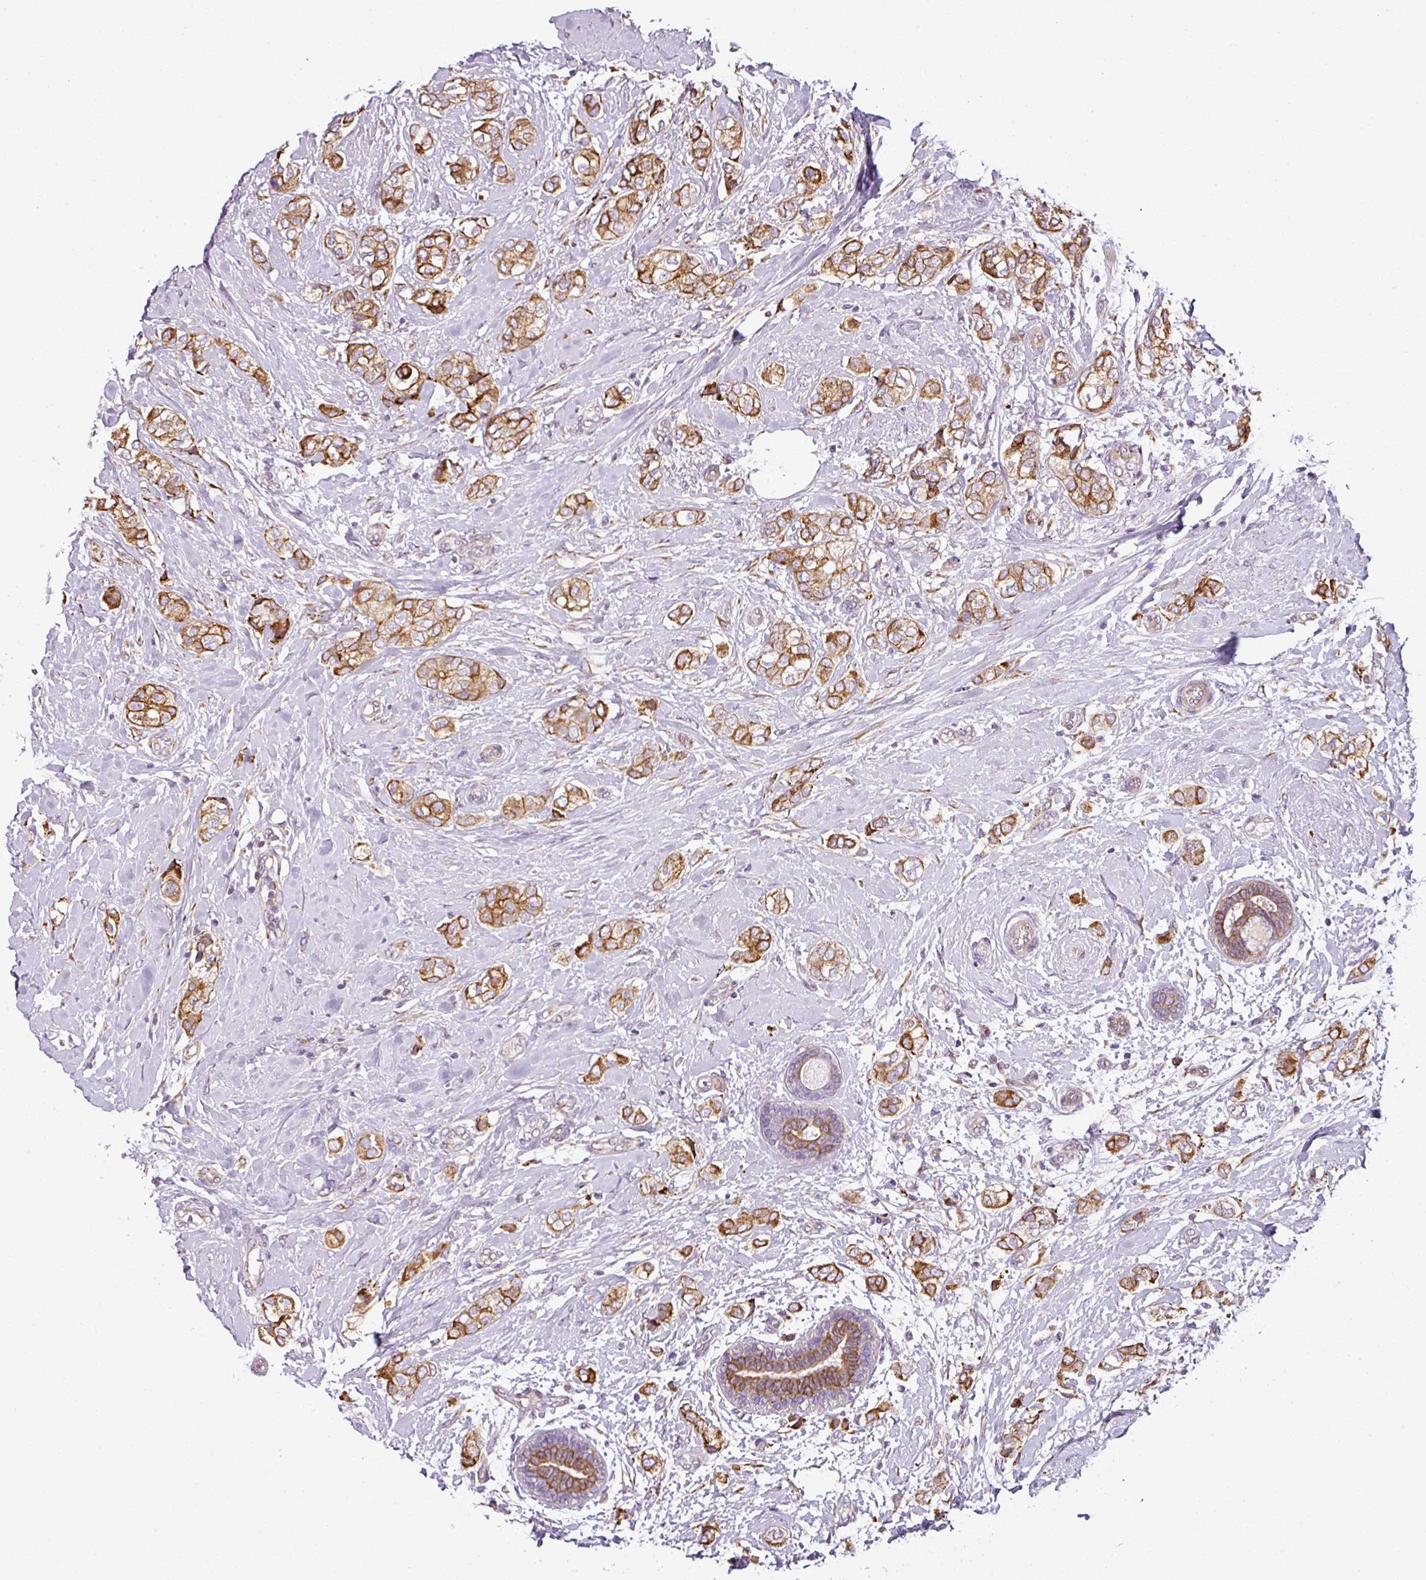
{"staining": {"intensity": "moderate", "quantity": ">75%", "location": "cytoplasmic/membranous"}, "tissue": "breast cancer", "cell_type": "Tumor cells", "image_type": "cancer", "snomed": [{"axis": "morphology", "description": "Duct carcinoma"}, {"axis": "topography", "description": "Breast"}], "caption": "This histopathology image exhibits infiltrating ductal carcinoma (breast) stained with immunohistochemistry to label a protein in brown. The cytoplasmic/membranous of tumor cells show moderate positivity for the protein. Nuclei are counter-stained blue.", "gene": "ANKRD18A", "patient": {"sex": "female", "age": 73}}